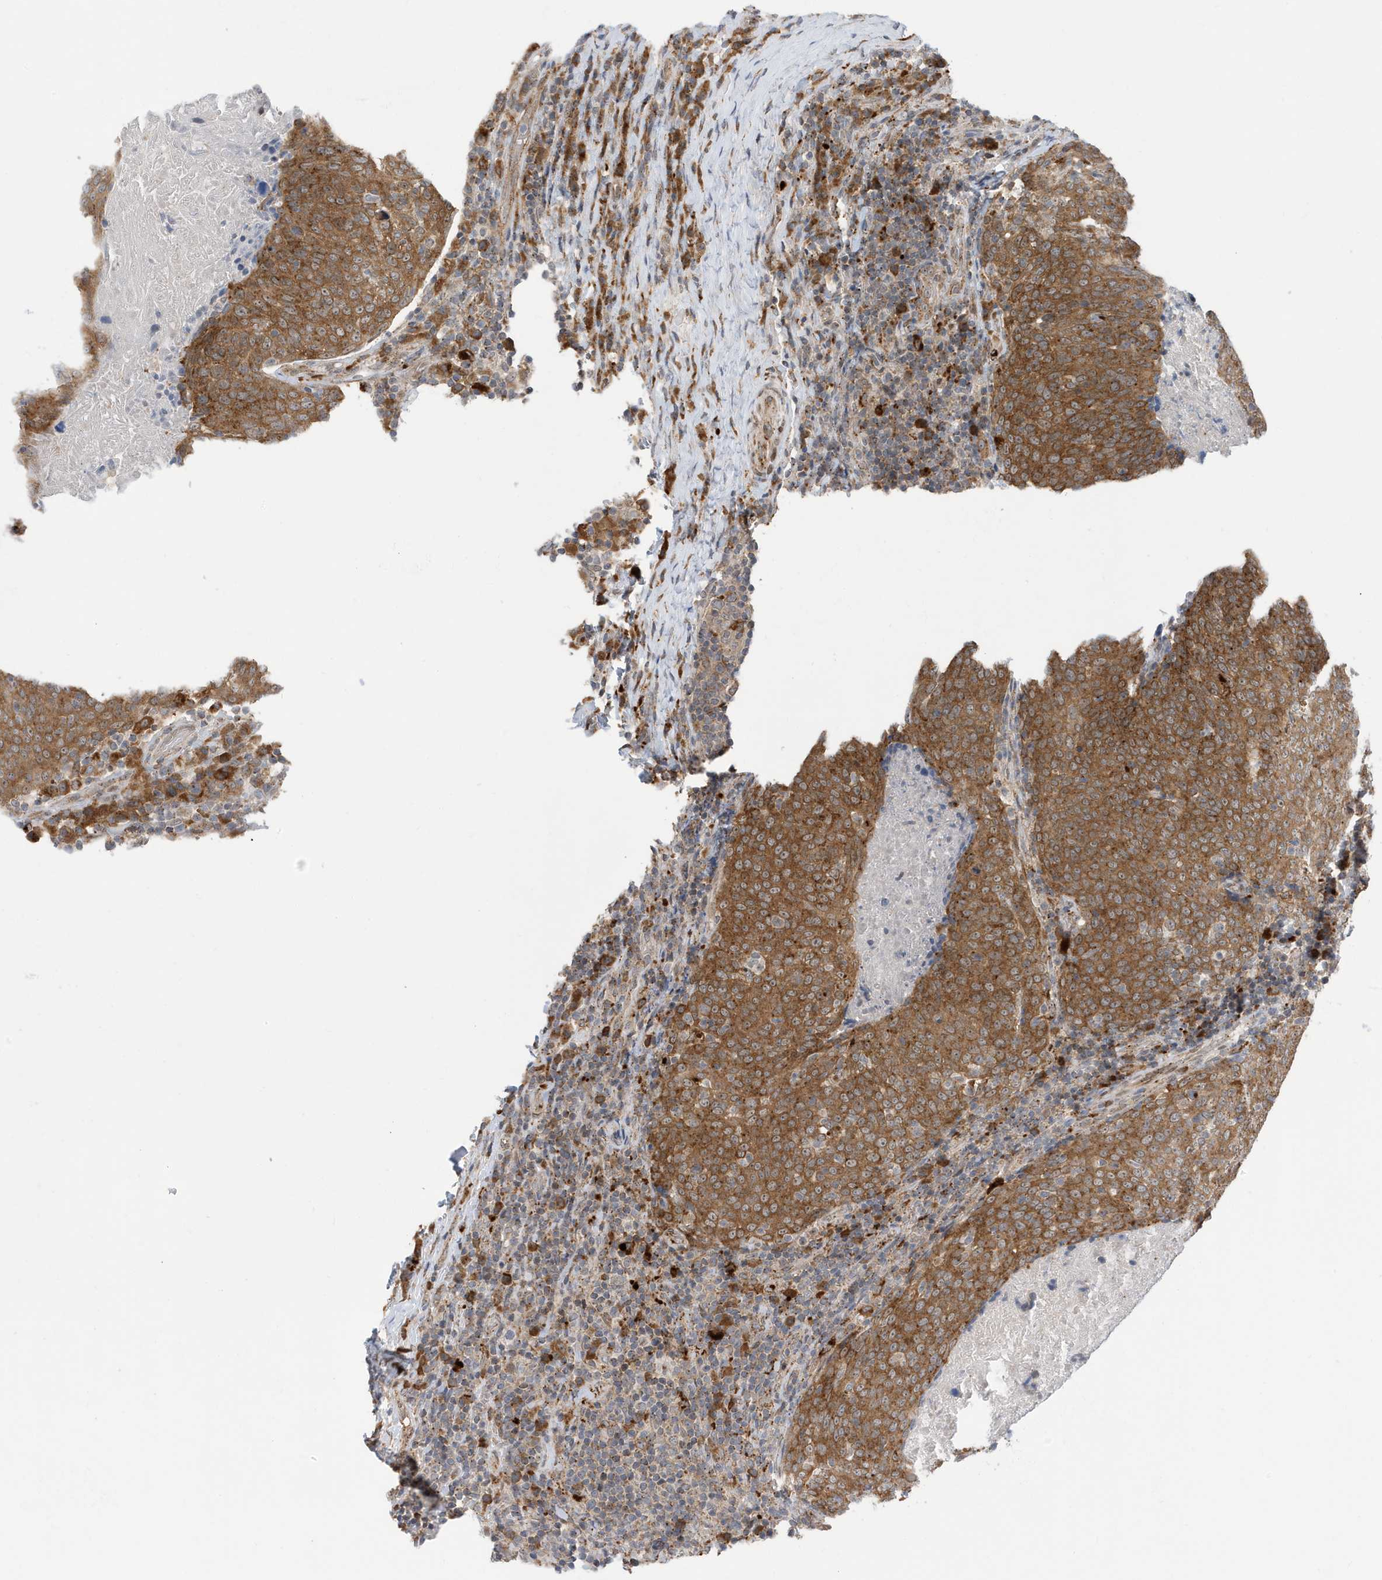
{"staining": {"intensity": "moderate", "quantity": ">75%", "location": "cytoplasmic/membranous"}, "tissue": "head and neck cancer", "cell_type": "Tumor cells", "image_type": "cancer", "snomed": [{"axis": "morphology", "description": "Squamous cell carcinoma, NOS"}, {"axis": "morphology", "description": "Squamous cell carcinoma, metastatic, NOS"}, {"axis": "topography", "description": "Lymph node"}, {"axis": "topography", "description": "Head-Neck"}], "caption": "This photomicrograph exhibits IHC staining of human head and neck squamous cell carcinoma, with medium moderate cytoplasmic/membranous positivity in about >75% of tumor cells.", "gene": "ZNF507", "patient": {"sex": "male", "age": 62}}